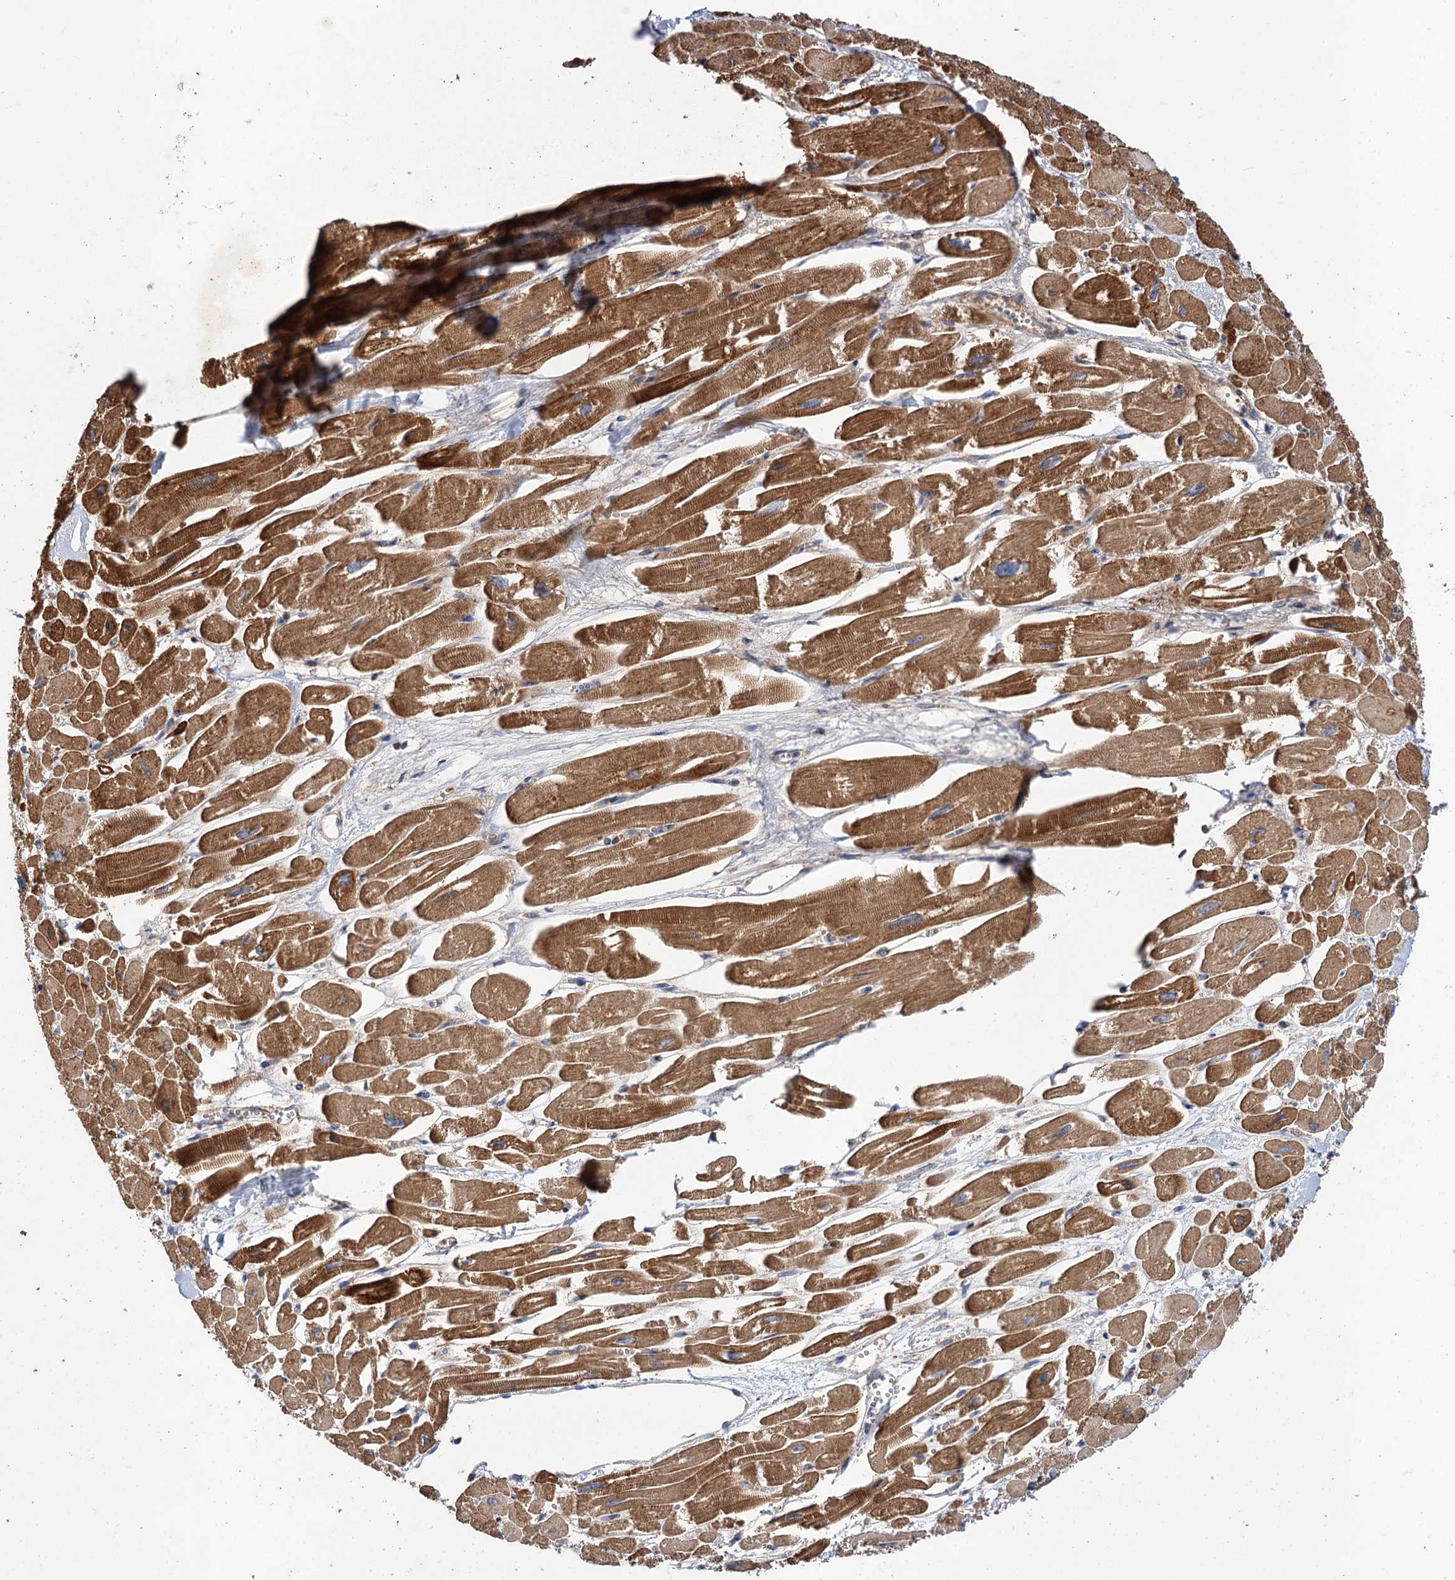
{"staining": {"intensity": "strong", "quantity": ">75%", "location": "cytoplasmic/membranous"}, "tissue": "heart muscle", "cell_type": "Cardiomyocytes", "image_type": "normal", "snomed": [{"axis": "morphology", "description": "Normal tissue, NOS"}, {"axis": "topography", "description": "Heart"}], "caption": "IHC histopathology image of normal heart muscle: heart muscle stained using immunohistochemistry (IHC) shows high levels of strong protein expression localized specifically in the cytoplasmic/membranous of cardiomyocytes, appearing as a cytoplasmic/membranous brown color.", "gene": "FBXW8", "patient": {"sex": "male", "age": 54}}